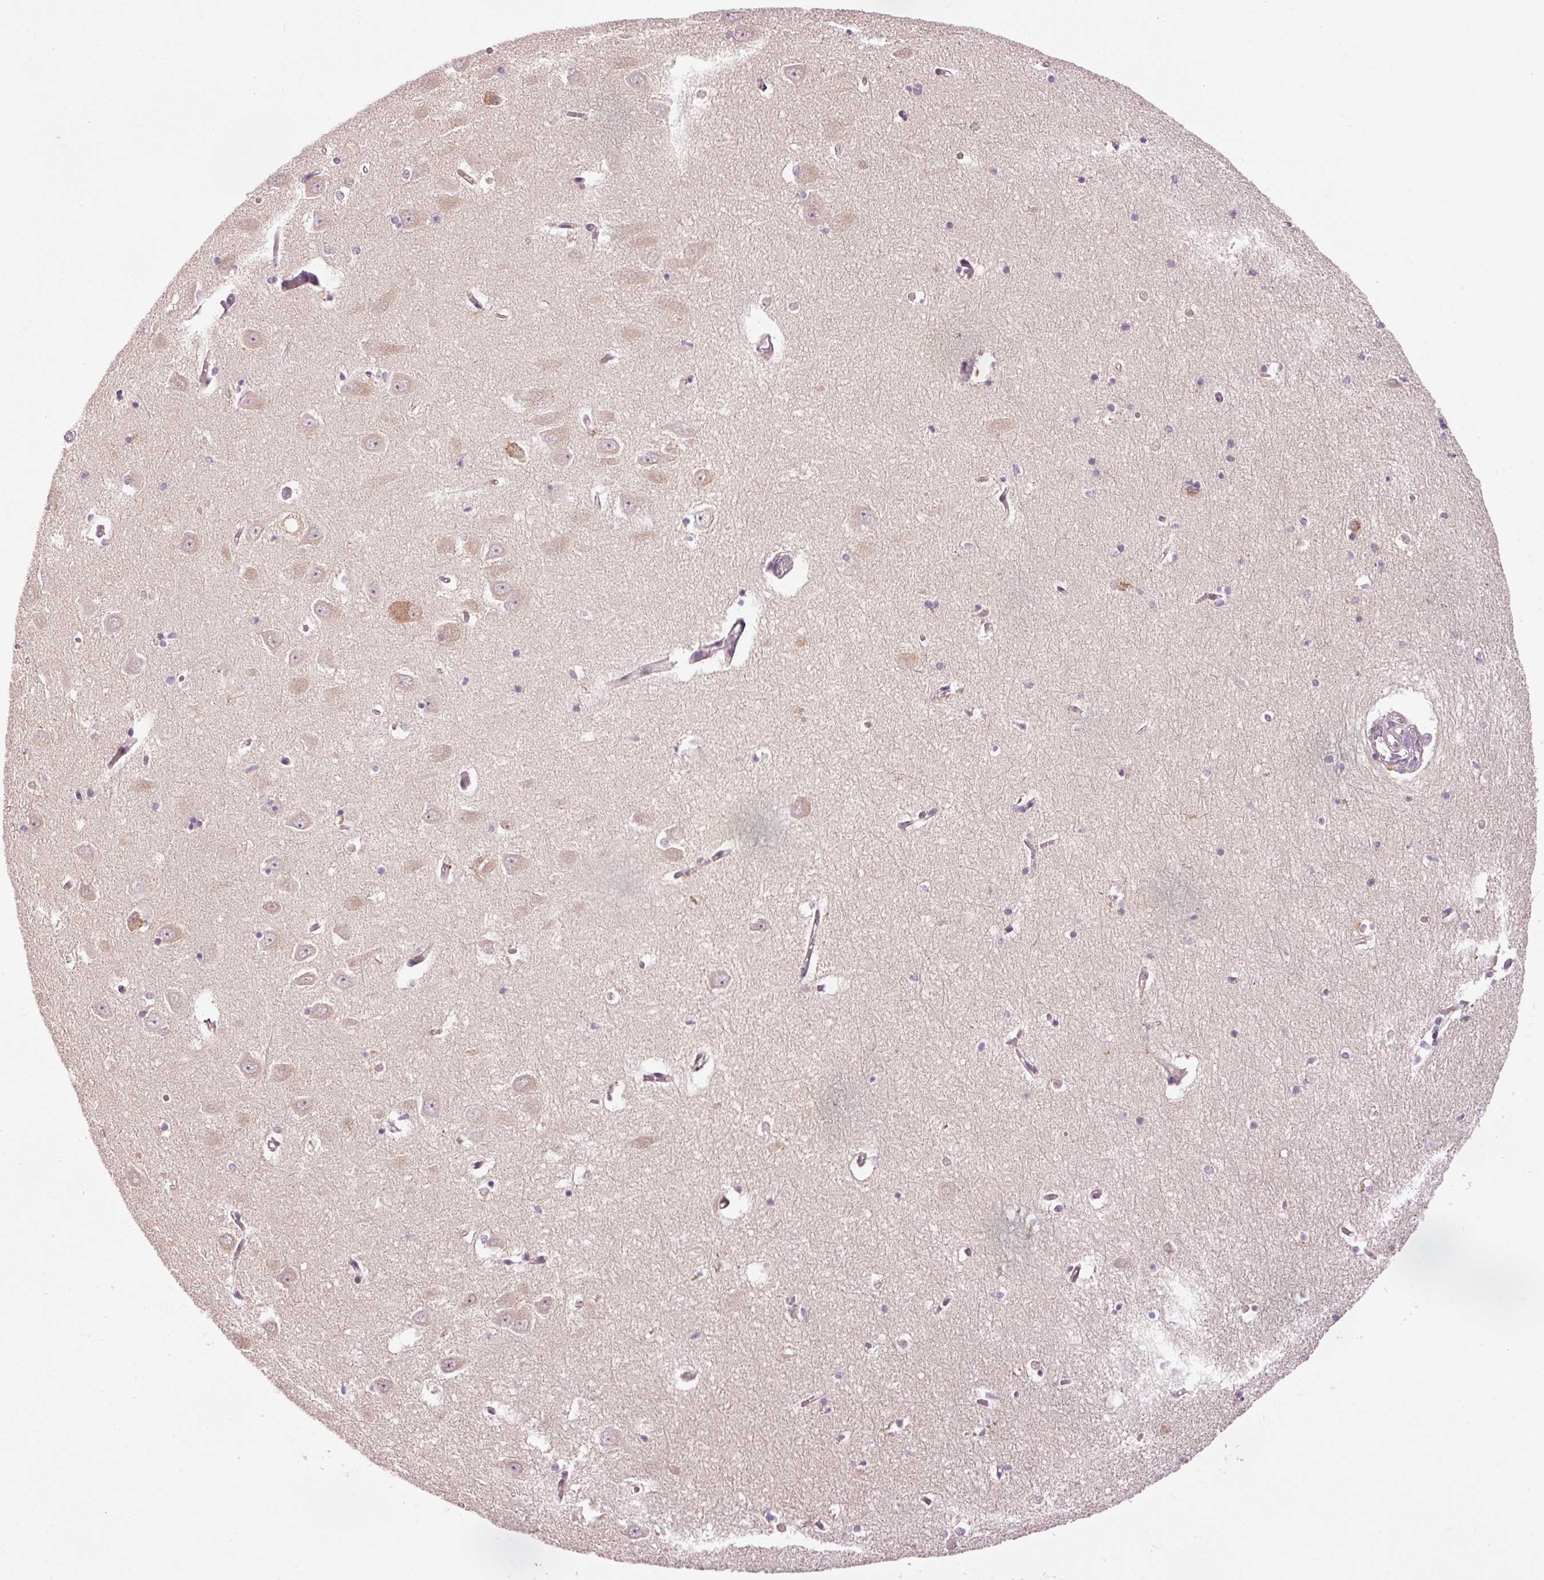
{"staining": {"intensity": "negative", "quantity": "none", "location": "none"}, "tissue": "hippocampus", "cell_type": "Glial cells", "image_type": "normal", "snomed": [{"axis": "morphology", "description": "Normal tissue, NOS"}, {"axis": "topography", "description": "Hippocampus"}], "caption": "A photomicrograph of hippocampus stained for a protein shows no brown staining in glial cells.", "gene": "PRDX5", "patient": {"sex": "male", "age": 70}}